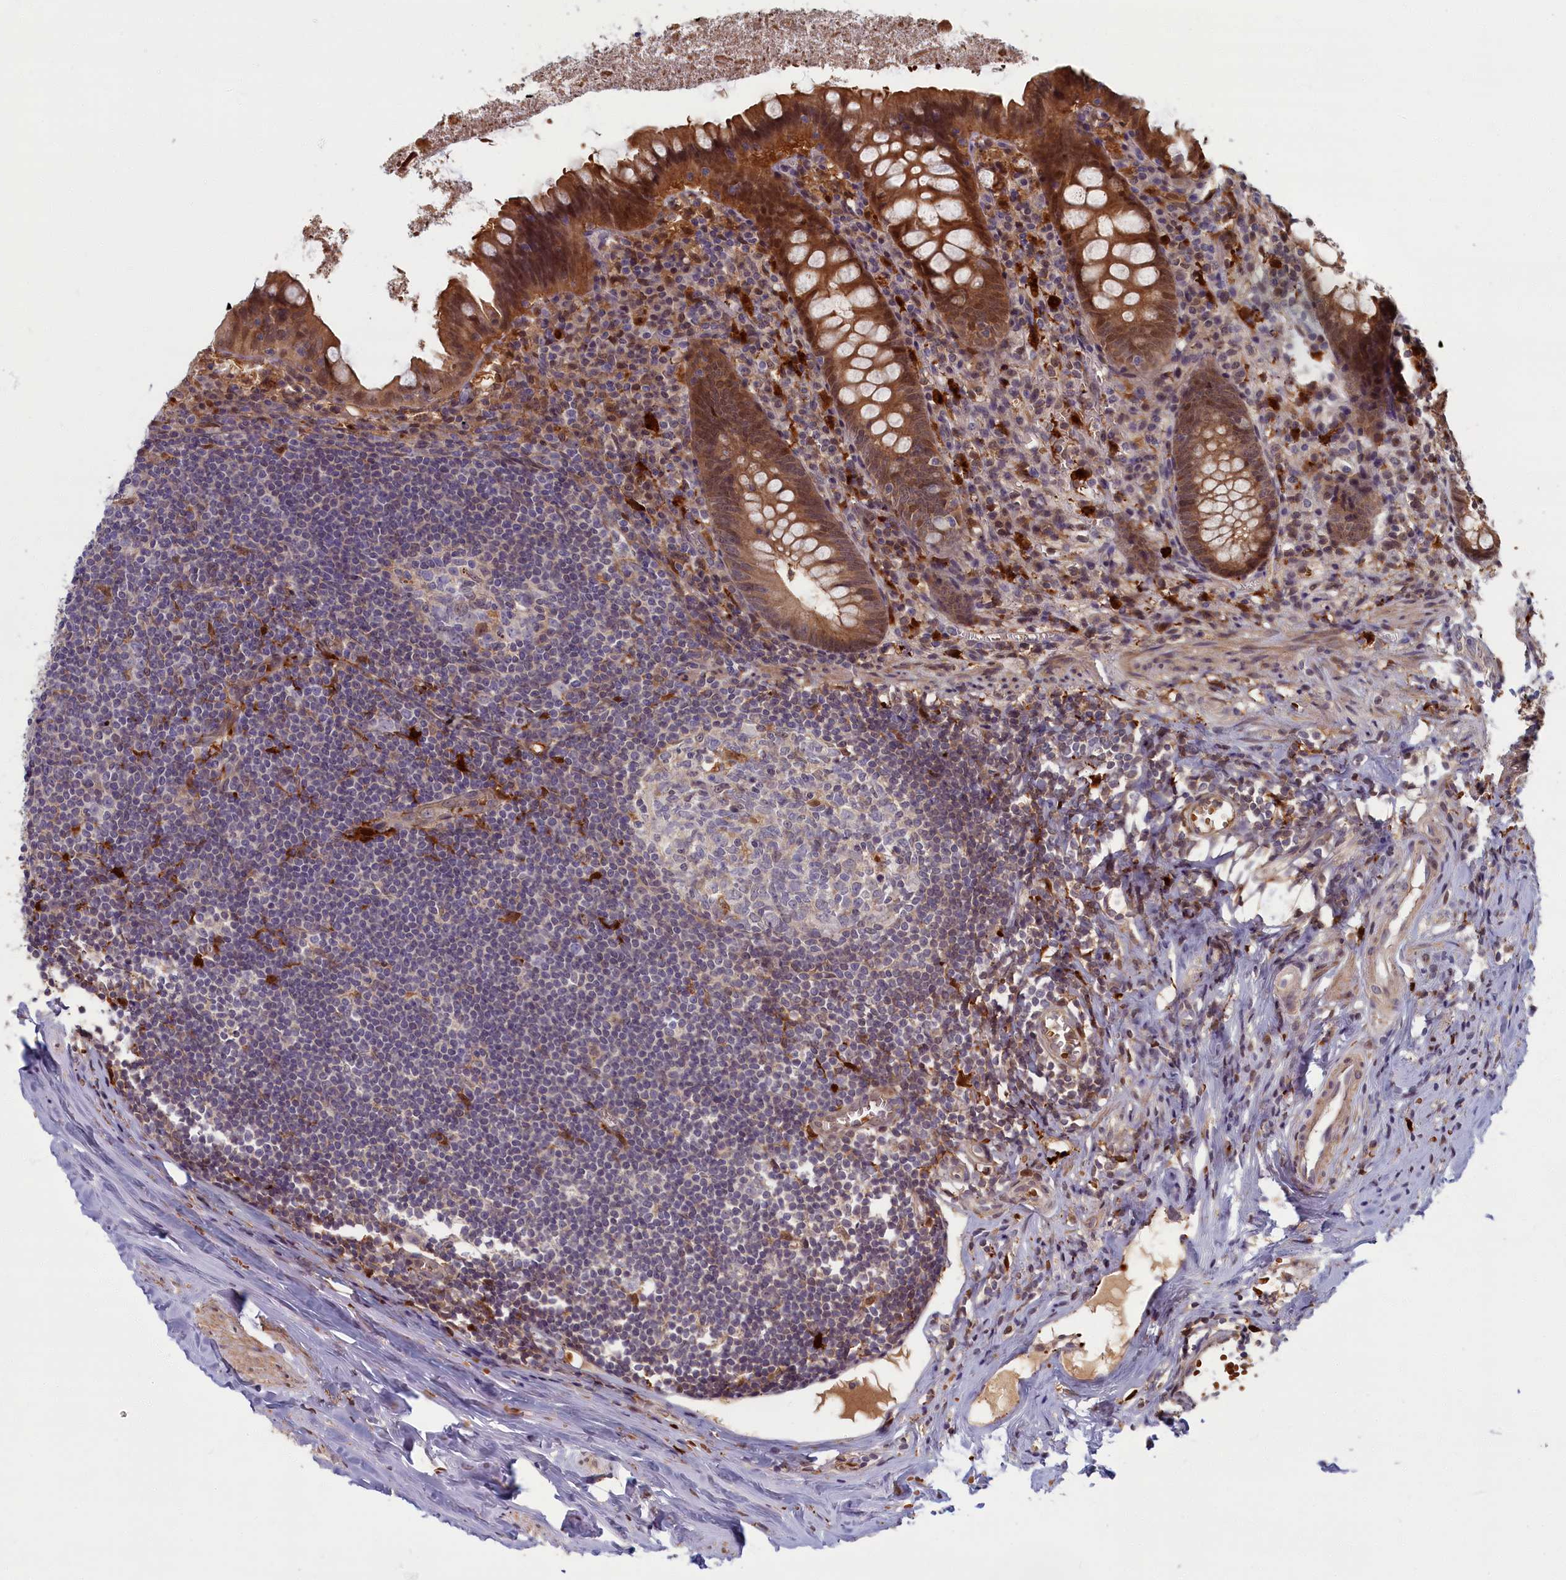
{"staining": {"intensity": "strong", "quantity": ">75%", "location": "cytoplasmic/membranous"}, "tissue": "appendix", "cell_type": "Glandular cells", "image_type": "normal", "snomed": [{"axis": "morphology", "description": "Normal tissue, NOS"}, {"axis": "topography", "description": "Appendix"}], "caption": "Immunohistochemistry staining of benign appendix, which displays high levels of strong cytoplasmic/membranous expression in approximately >75% of glandular cells indicating strong cytoplasmic/membranous protein positivity. The staining was performed using DAB (3,3'-diaminobenzidine) (brown) for protein detection and nuclei were counterstained in hematoxylin (blue).", "gene": "BLVRB", "patient": {"sex": "female", "age": 51}}